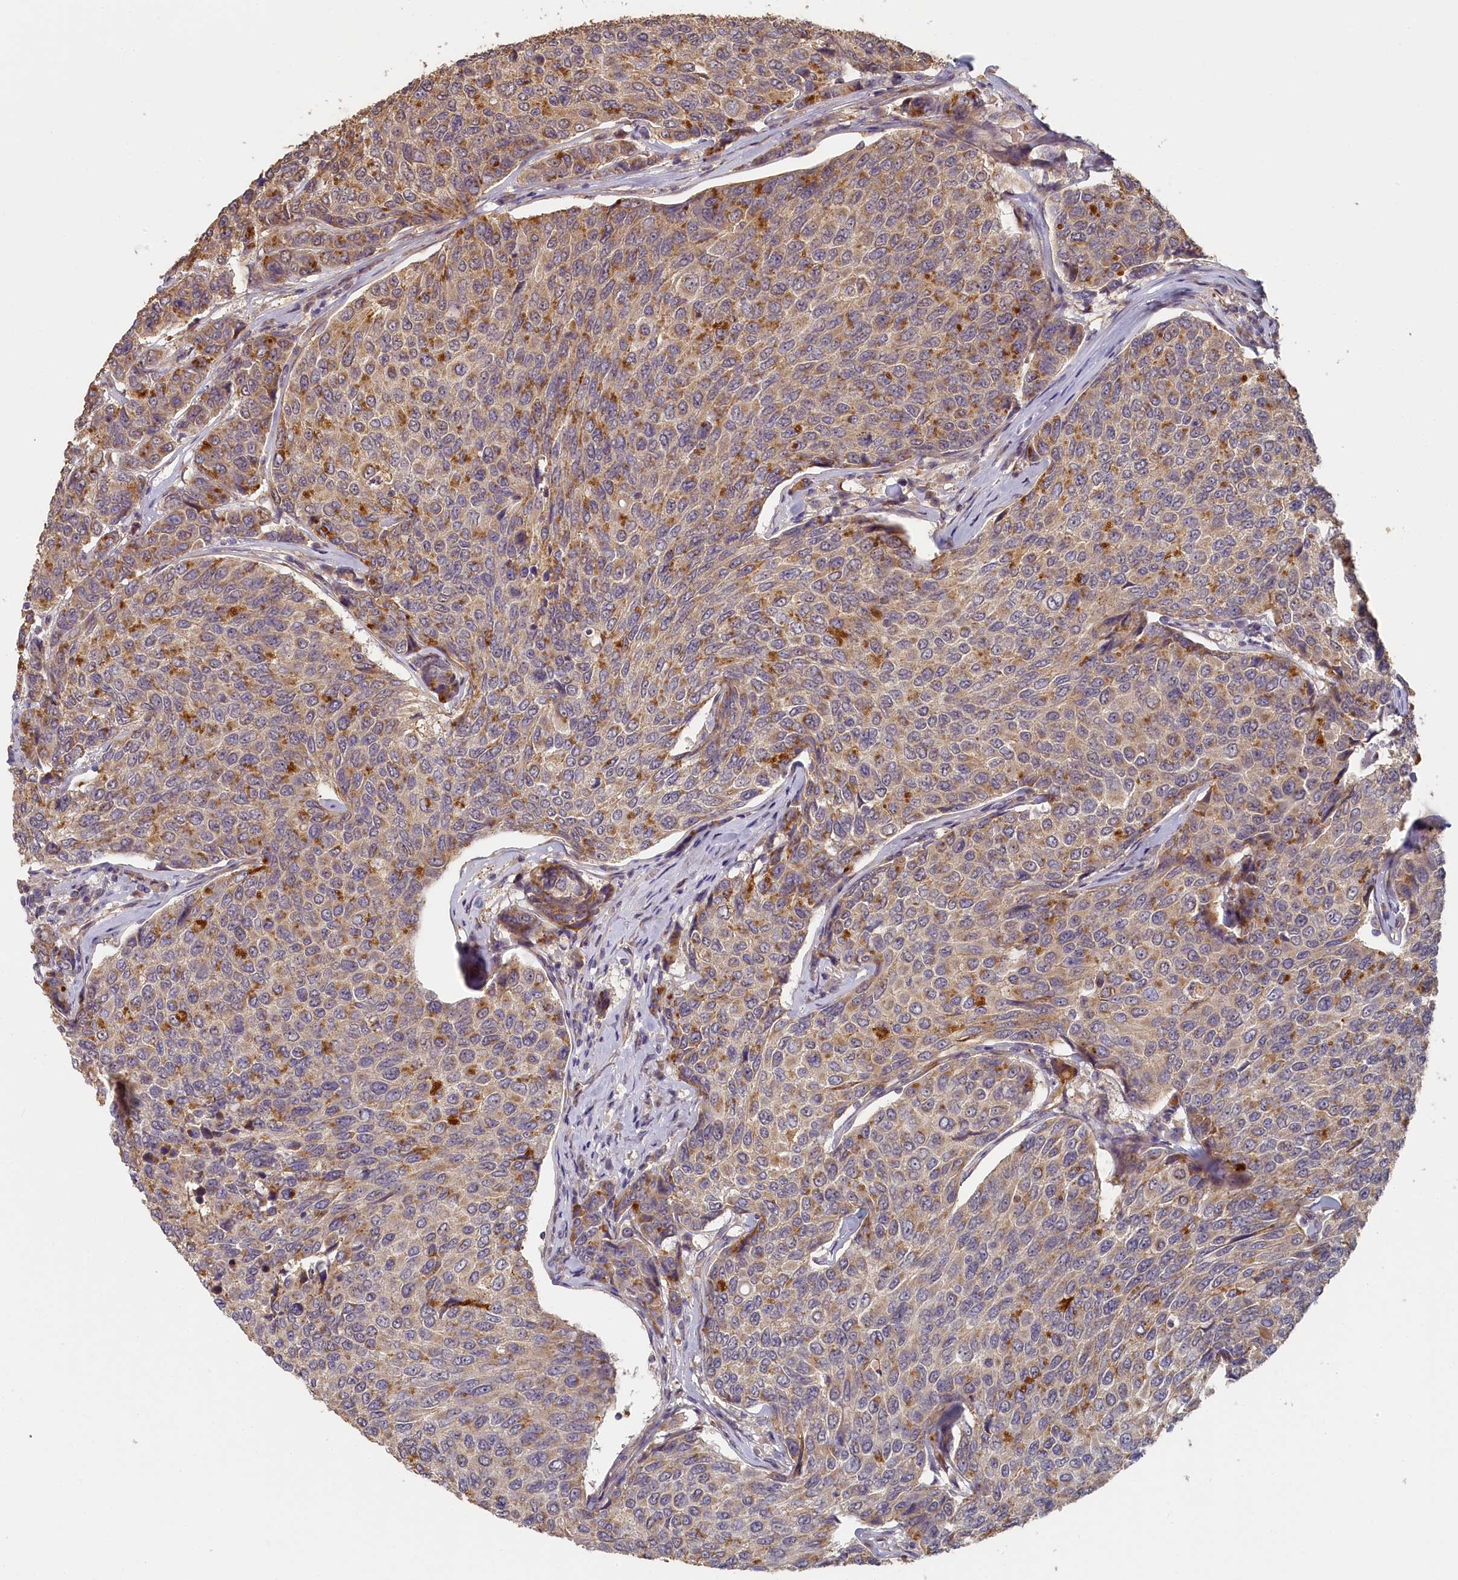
{"staining": {"intensity": "moderate", "quantity": "<25%", "location": "cytoplasmic/membranous"}, "tissue": "breast cancer", "cell_type": "Tumor cells", "image_type": "cancer", "snomed": [{"axis": "morphology", "description": "Duct carcinoma"}, {"axis": "topography", "description": "Breast"}], "caption": "A photomicrograph of human intraductal carcinoma (breast) stained for a protein reveals moderate cytoplasmic/membranous brown staining in tumor cells. (Brightfield microscopy of DAB IHC at high magnification).", "gene": "STX16", "patient": {"sex": "female", "age": 55}}